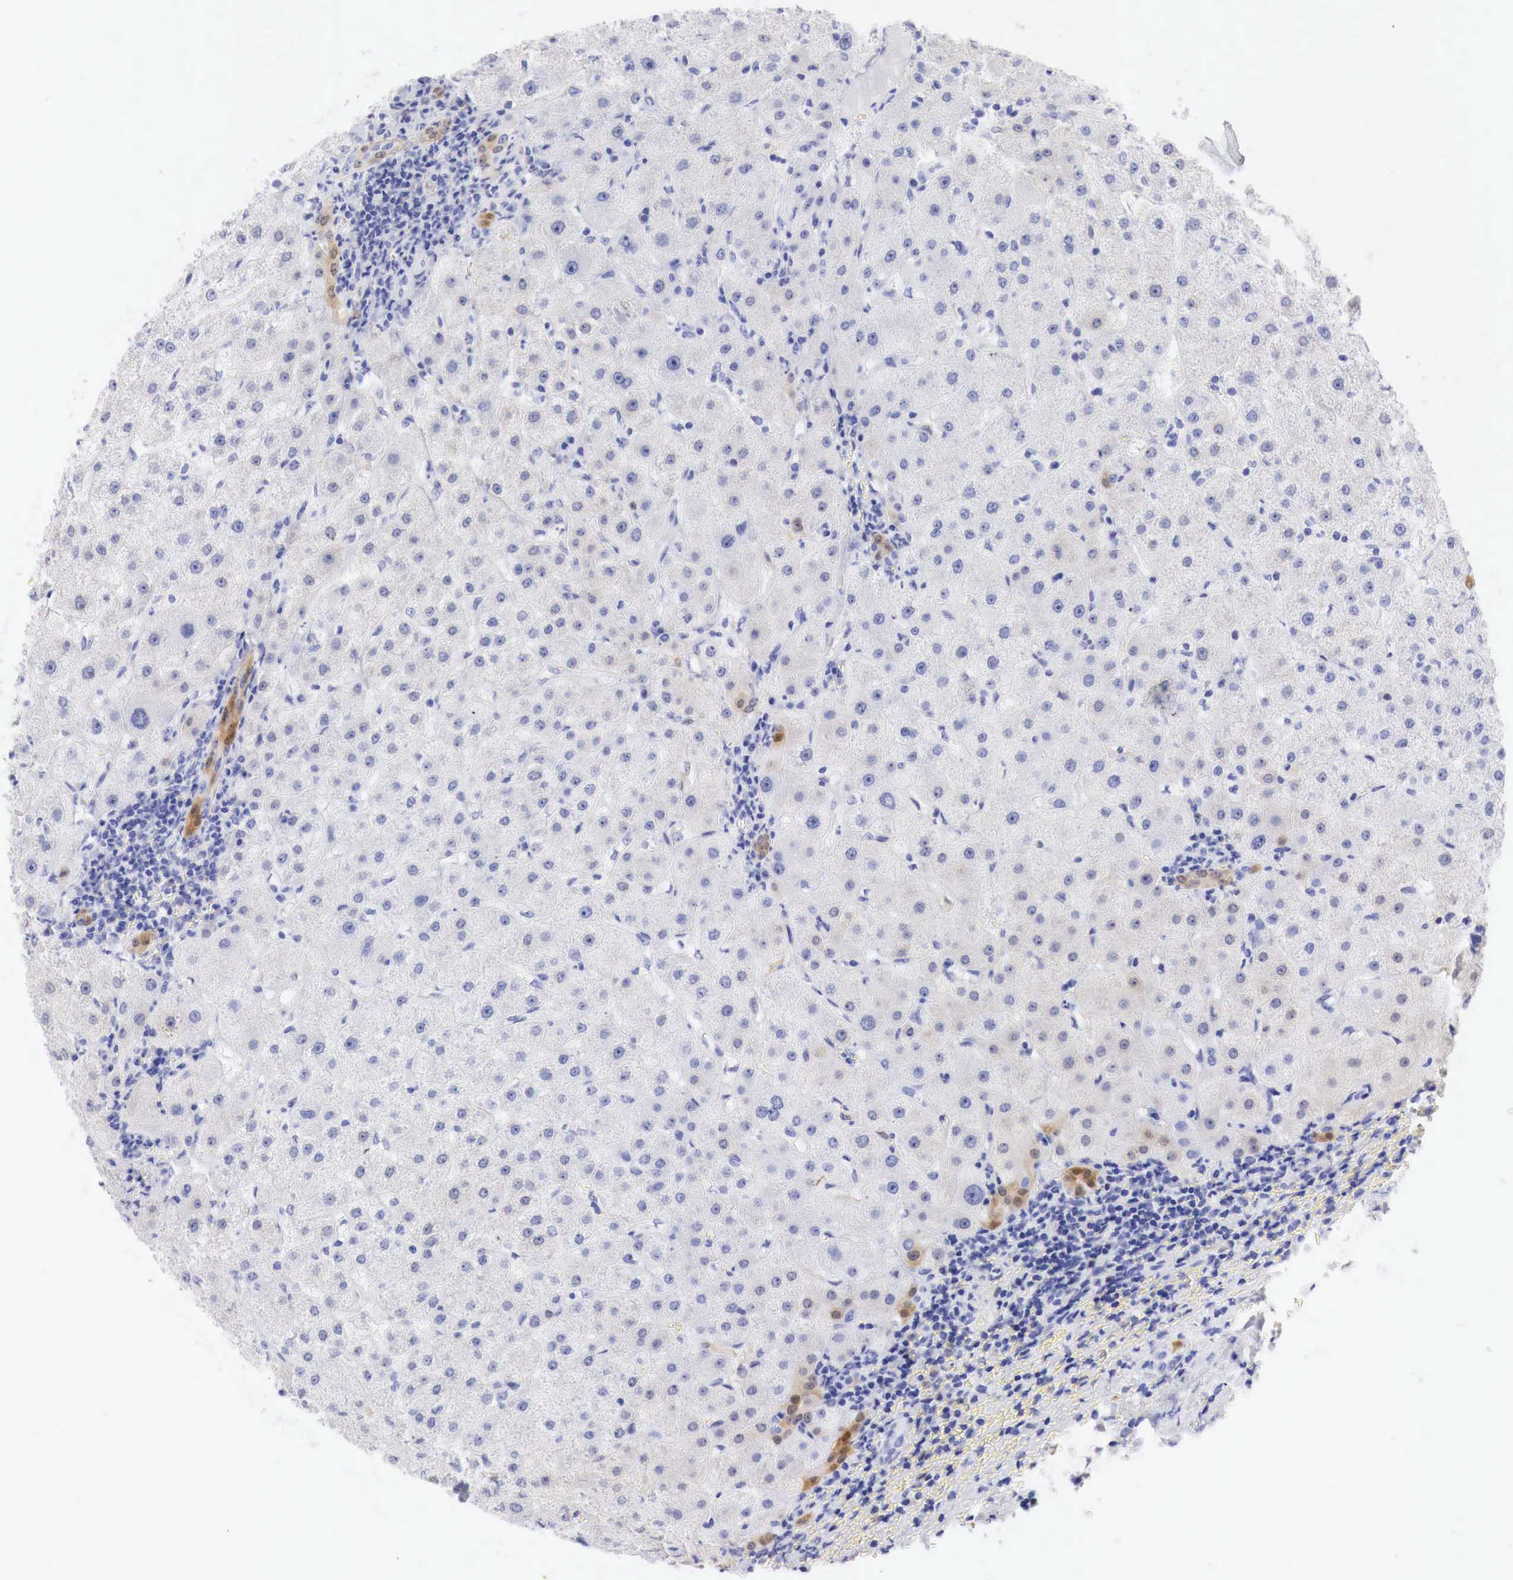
{"staining": {"intensity": "negative", "quantity": "none", "location": "none"}, "tissue": "liver", "cell_type": "Cholangiocytes", "image_type": "normal", "snomed": [{"axis": "morphology", "description": "Normal tissue, NOS"}, {"axis": "topography", "description": "Liver"}], "caption": "Human liver stained for a protein using immunohistochemistry (IHC) demonstrates no staining in cholangiocytes.", "gene": "CDKN2A", "patient": {"sex": "female", "age": 79}}